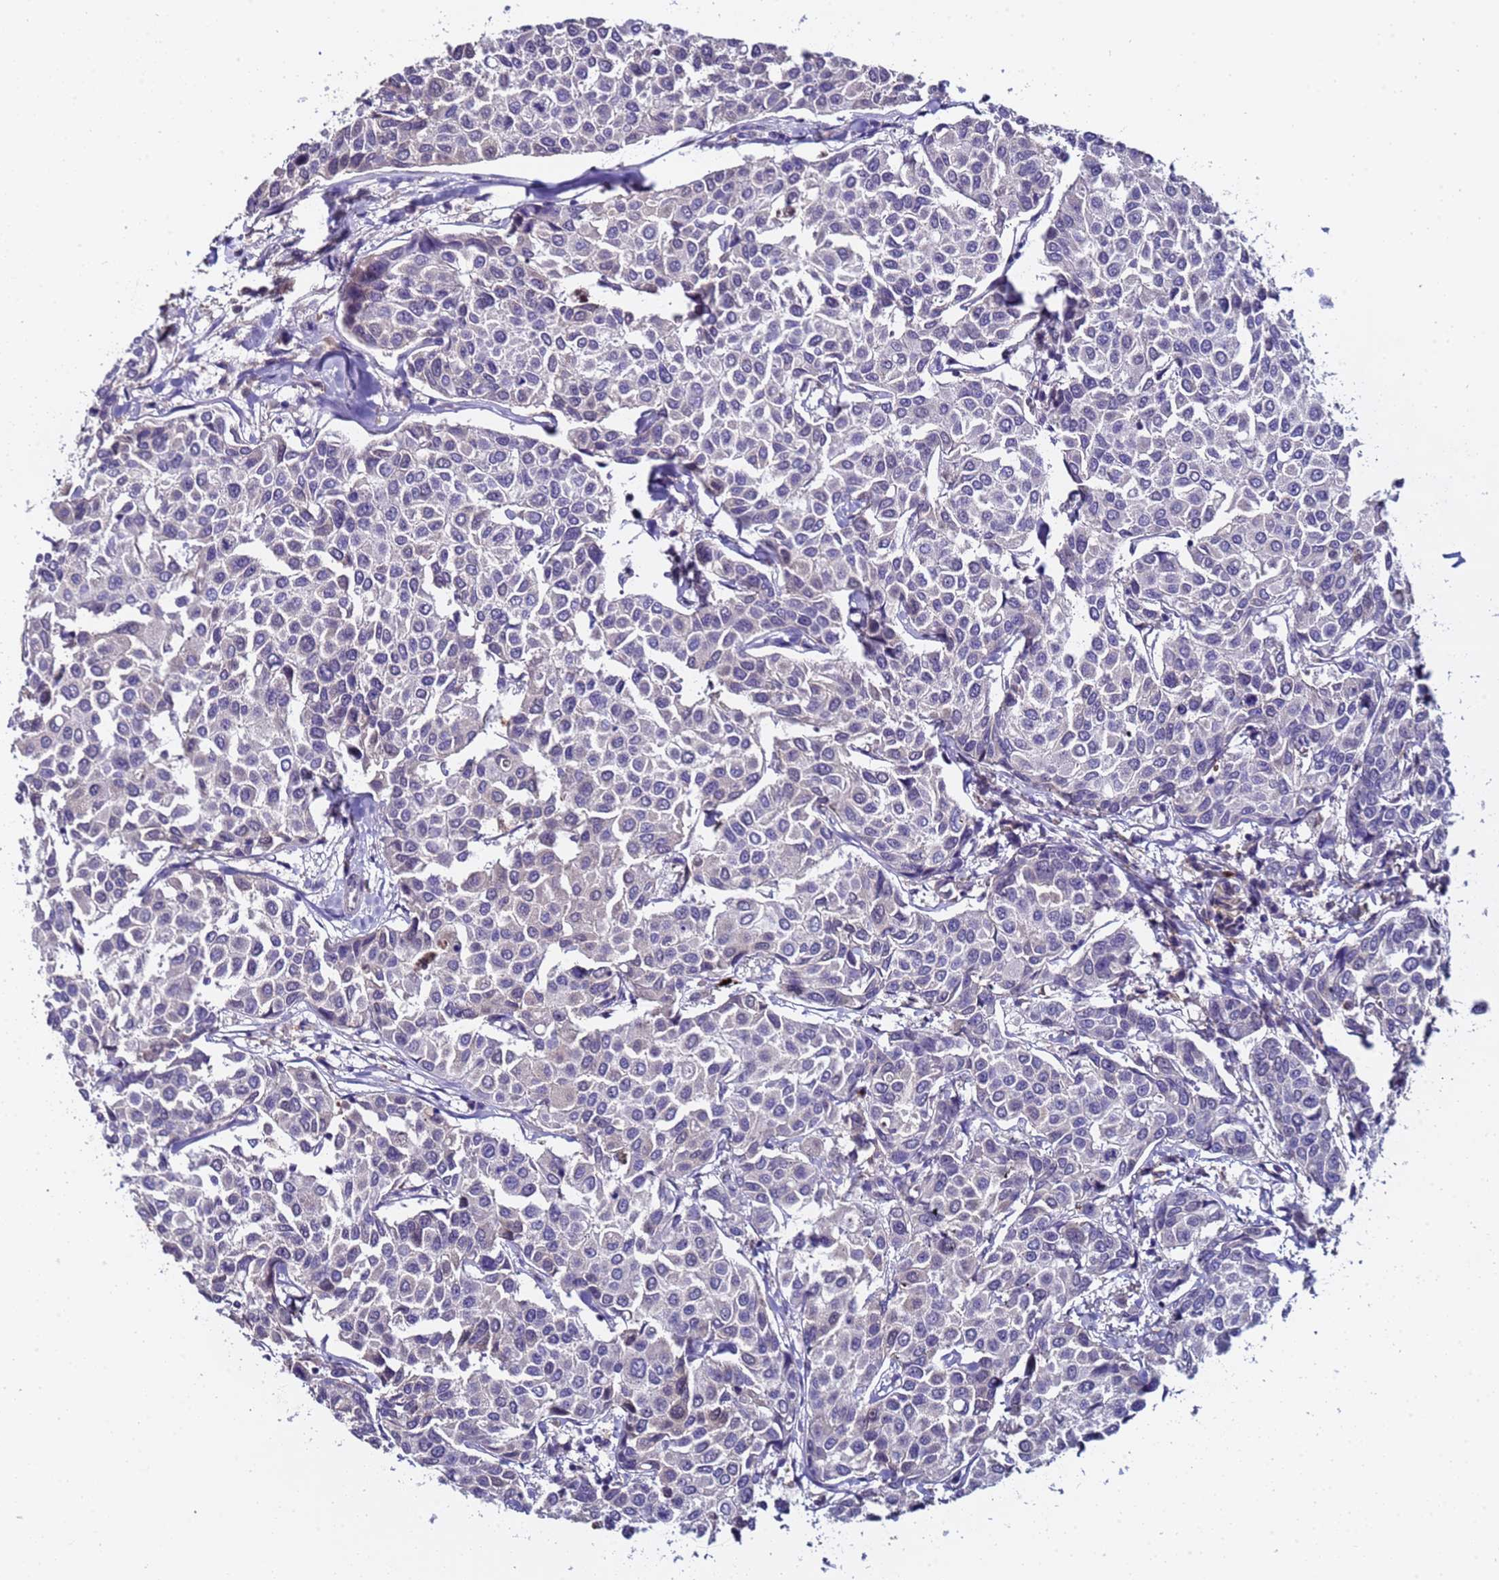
{"staining": {"intensity": "negative", "quantity": "none", "location": "none"}, "tissue": "breast cancer", "cell_type": "Tumor cells", "image_type": "cancer", "snomed": [{"axis": "morphology", "description": "Duct carcinoma"}, {"axis": "topography", "description": "Breast"}], "caption": "Immunohistochemistry of human infiltrating ductal carcinoma (breast) shows no expression in tumor cells. (DAB immunohistochemistry (IHC), high magnification).", "gene": "ZNF248", "patient": {"sex": "female", "age": 55}}